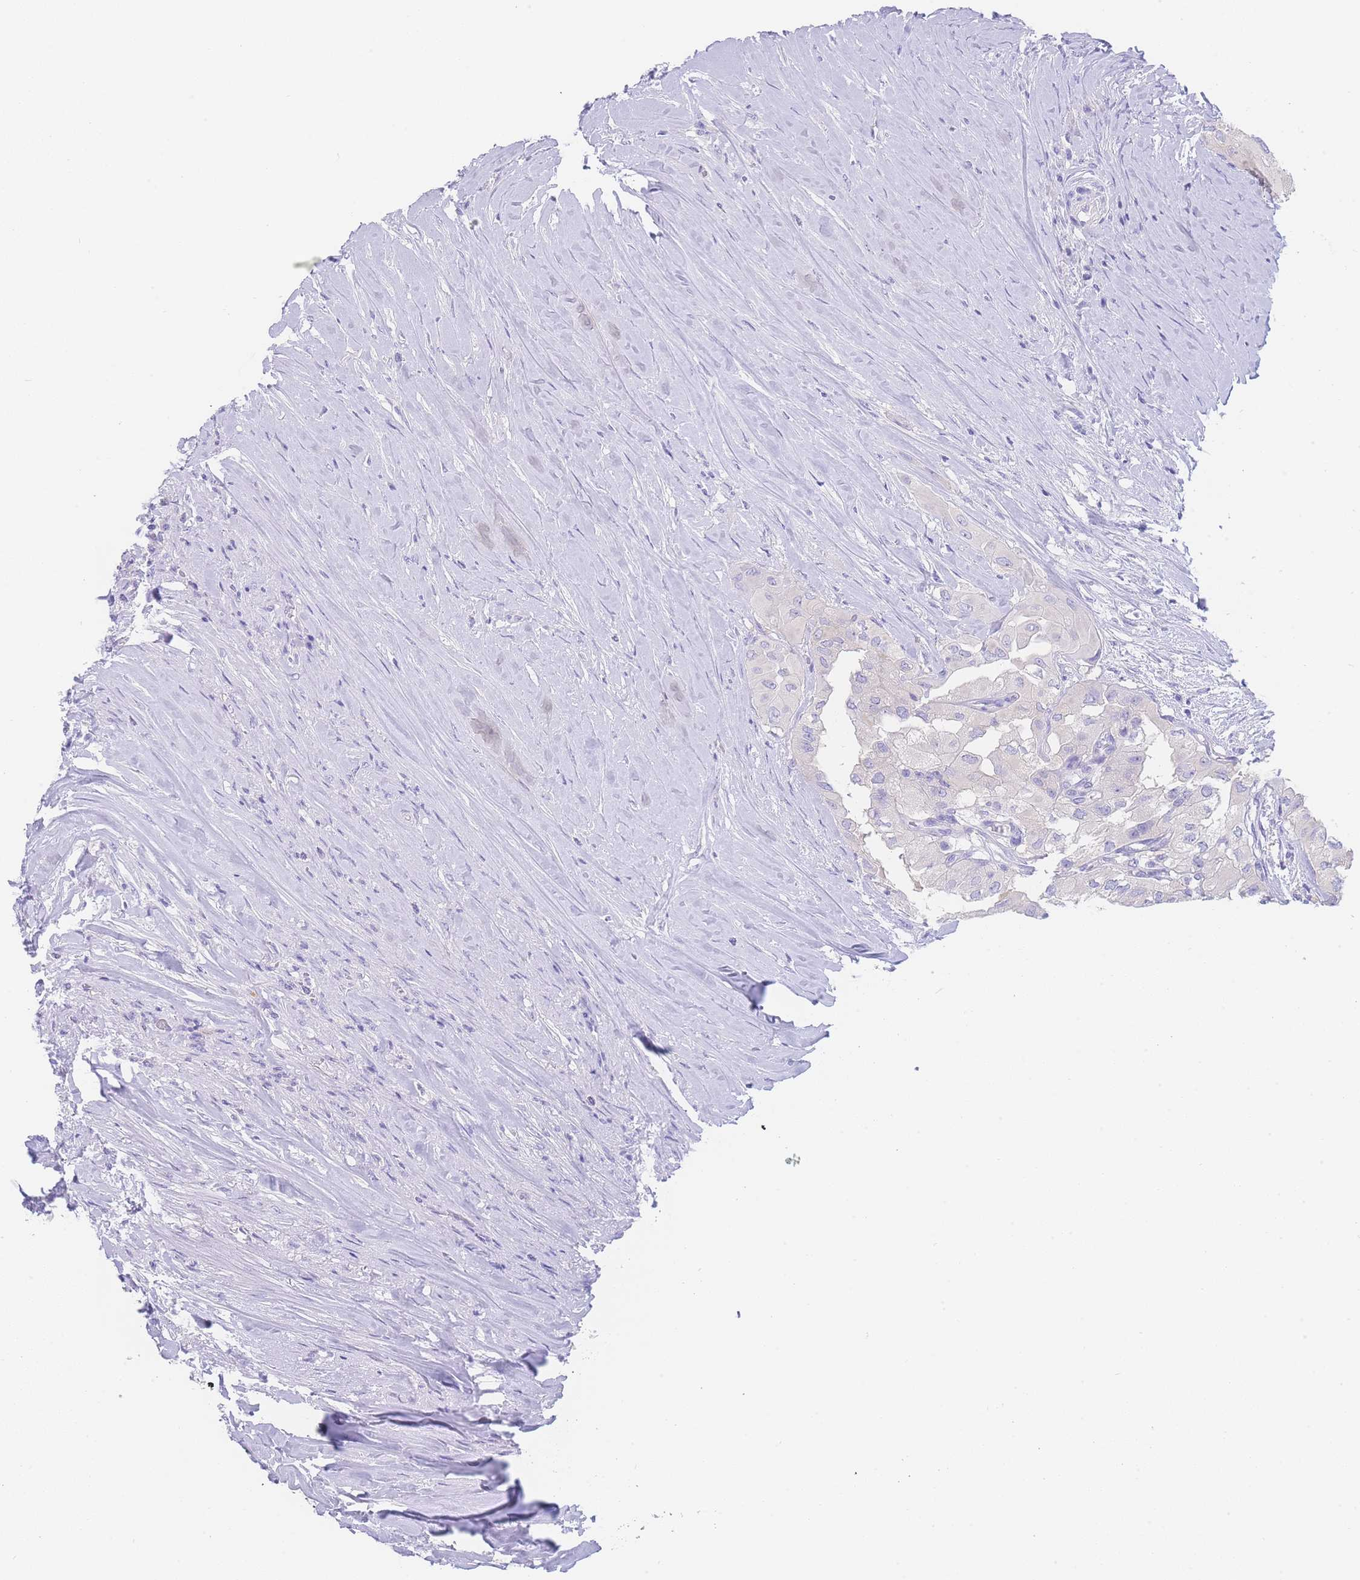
{"staining": {"intensity": "negative", "quantity": "none", "location": "none"}, "tissue": "thyroid cancer", "cell_type": "Tumor cells", "image_type": "cancer", "snomed": [{"axis": "morphology", "description": "Papillary adenocarcinoma, NOS"}, {"axis": "topography", "description": "Thyroid gland"}], "caption": "Immunohistochemistry (IHC) photomicrograph of neoplastic tissue: thyroid papillary adenocarcinoma stained with DAB (3,3'-diaminobenzidine) shows no significant protein expression in tumor cells. (Brightfield microscopy of DAB immunohistochemistry at high magnification).", "gene": "LZTFL1", "patient": {"sex": "female", "age": 59}}